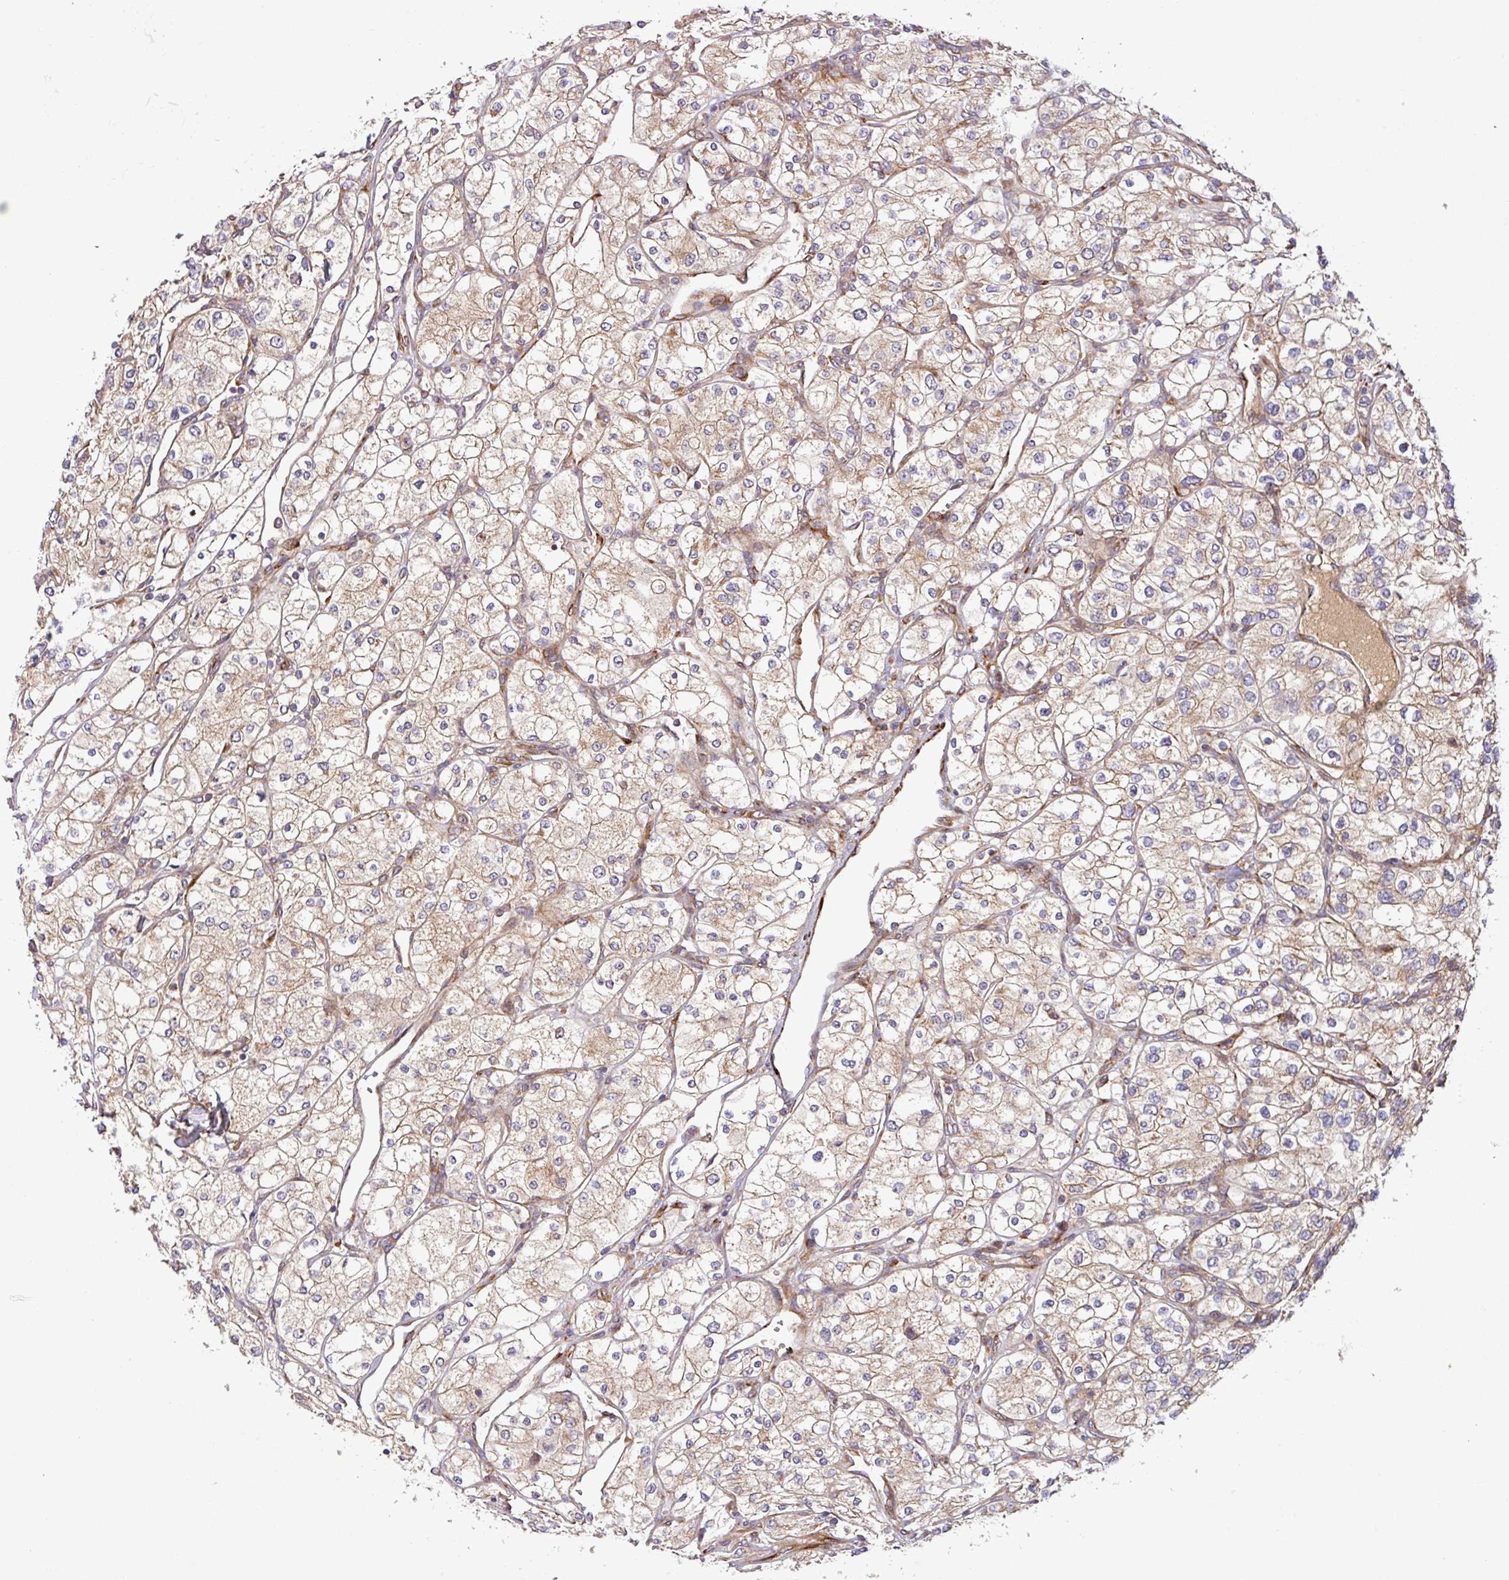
{"staining": {"intensity": "moderate", "quantity": "25%-75%", "location": "cytoplasmic/membranous"}, "tissue": "renal cancer", "cell_type": "Tumor cells", "image_type": "cancer", "snomed": [{"axis": "morphology", "description": "Adenocarcinoma, NOS"}, {"axis": "topography", "description": "Kidney"}], "caption": "Immunohistochemistry of renal adenocarcinoma exhibits medium levels of moderate cytoplasmic/membranous positivity in about 25%-75% of tumor cells.", "gene": "ART1", "patient": {"sex": "male", "age": 80}}